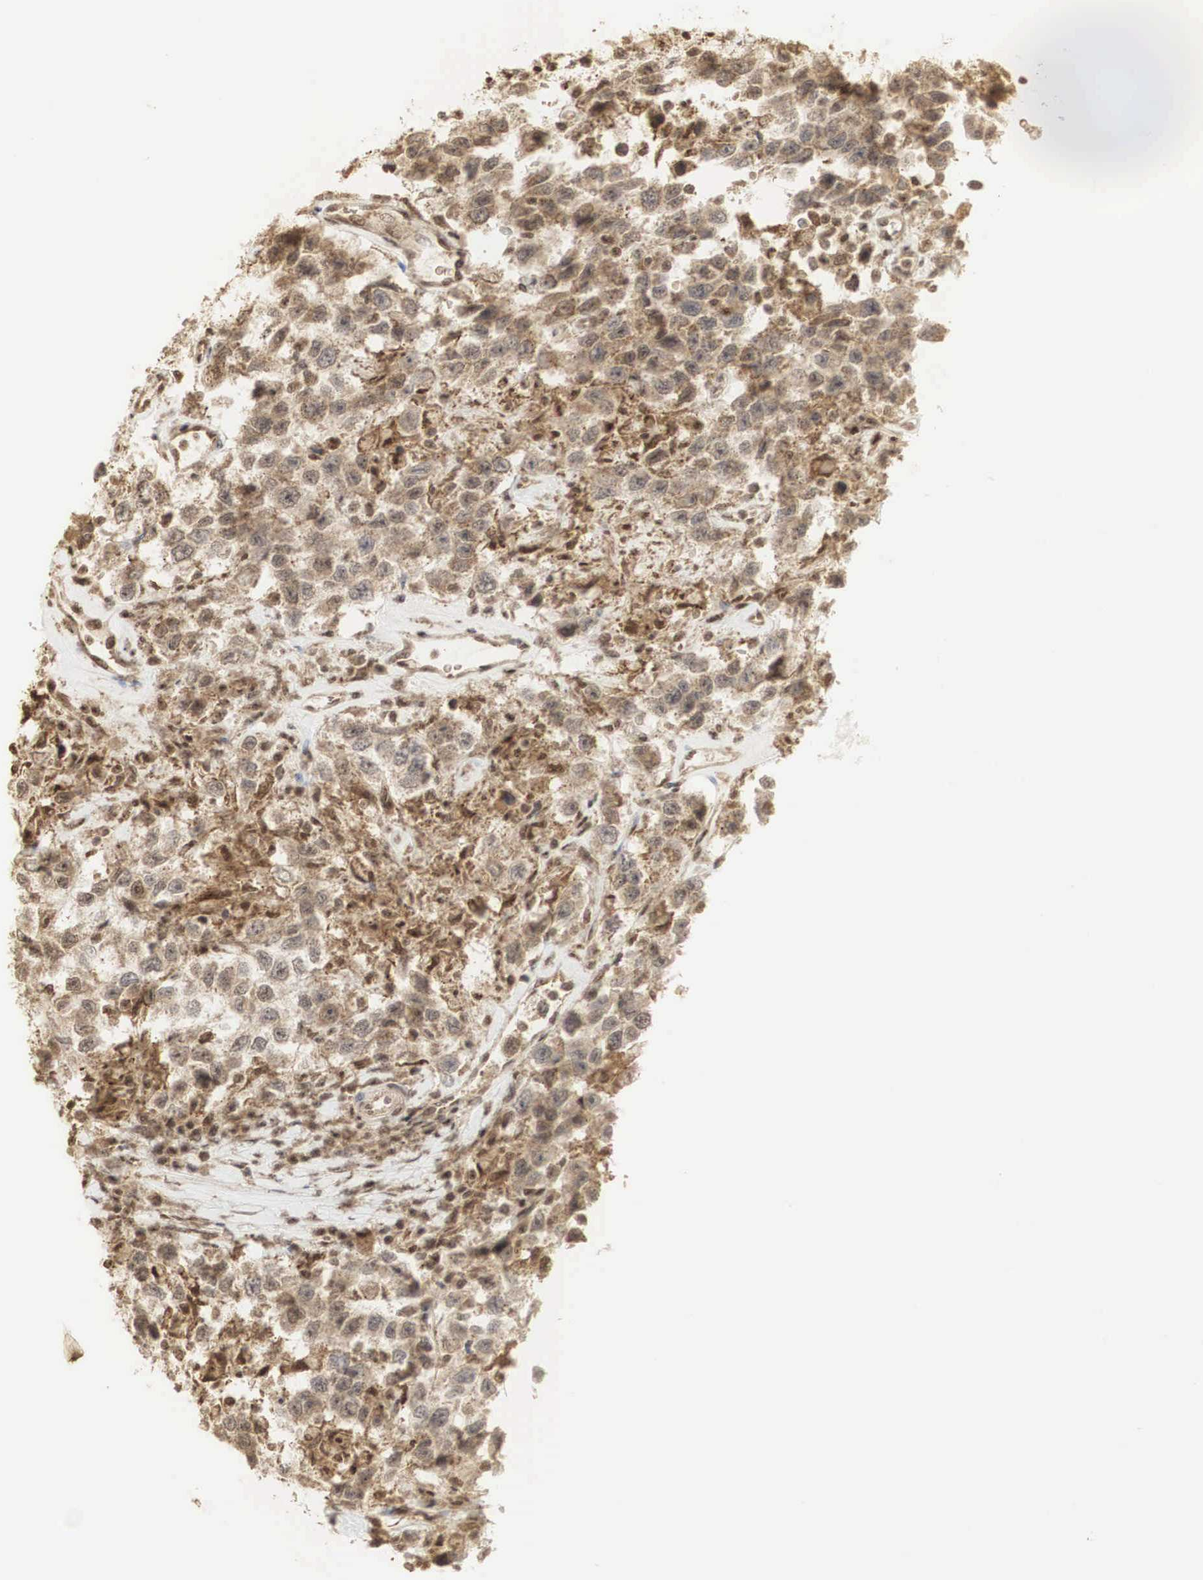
{"staining": {"intensity": "strong", "quantity": ">75%", "location": "cytoplasmic/membranous,nuclear"}, "tissue": "testis cancer", "cell_type": "Tumor cells", "image_type": "cancer", "snomed": [{"axis": "morphology", "description": "Seminoma, NOS"}, {"axis": "topography", "description": "Testis"}], "caption": "Human testis seminoma stained with a protein marker shows strong staining in tumor cells.", "gene": "RNF113A", "patient": {"sex": "male", "age": 41}}